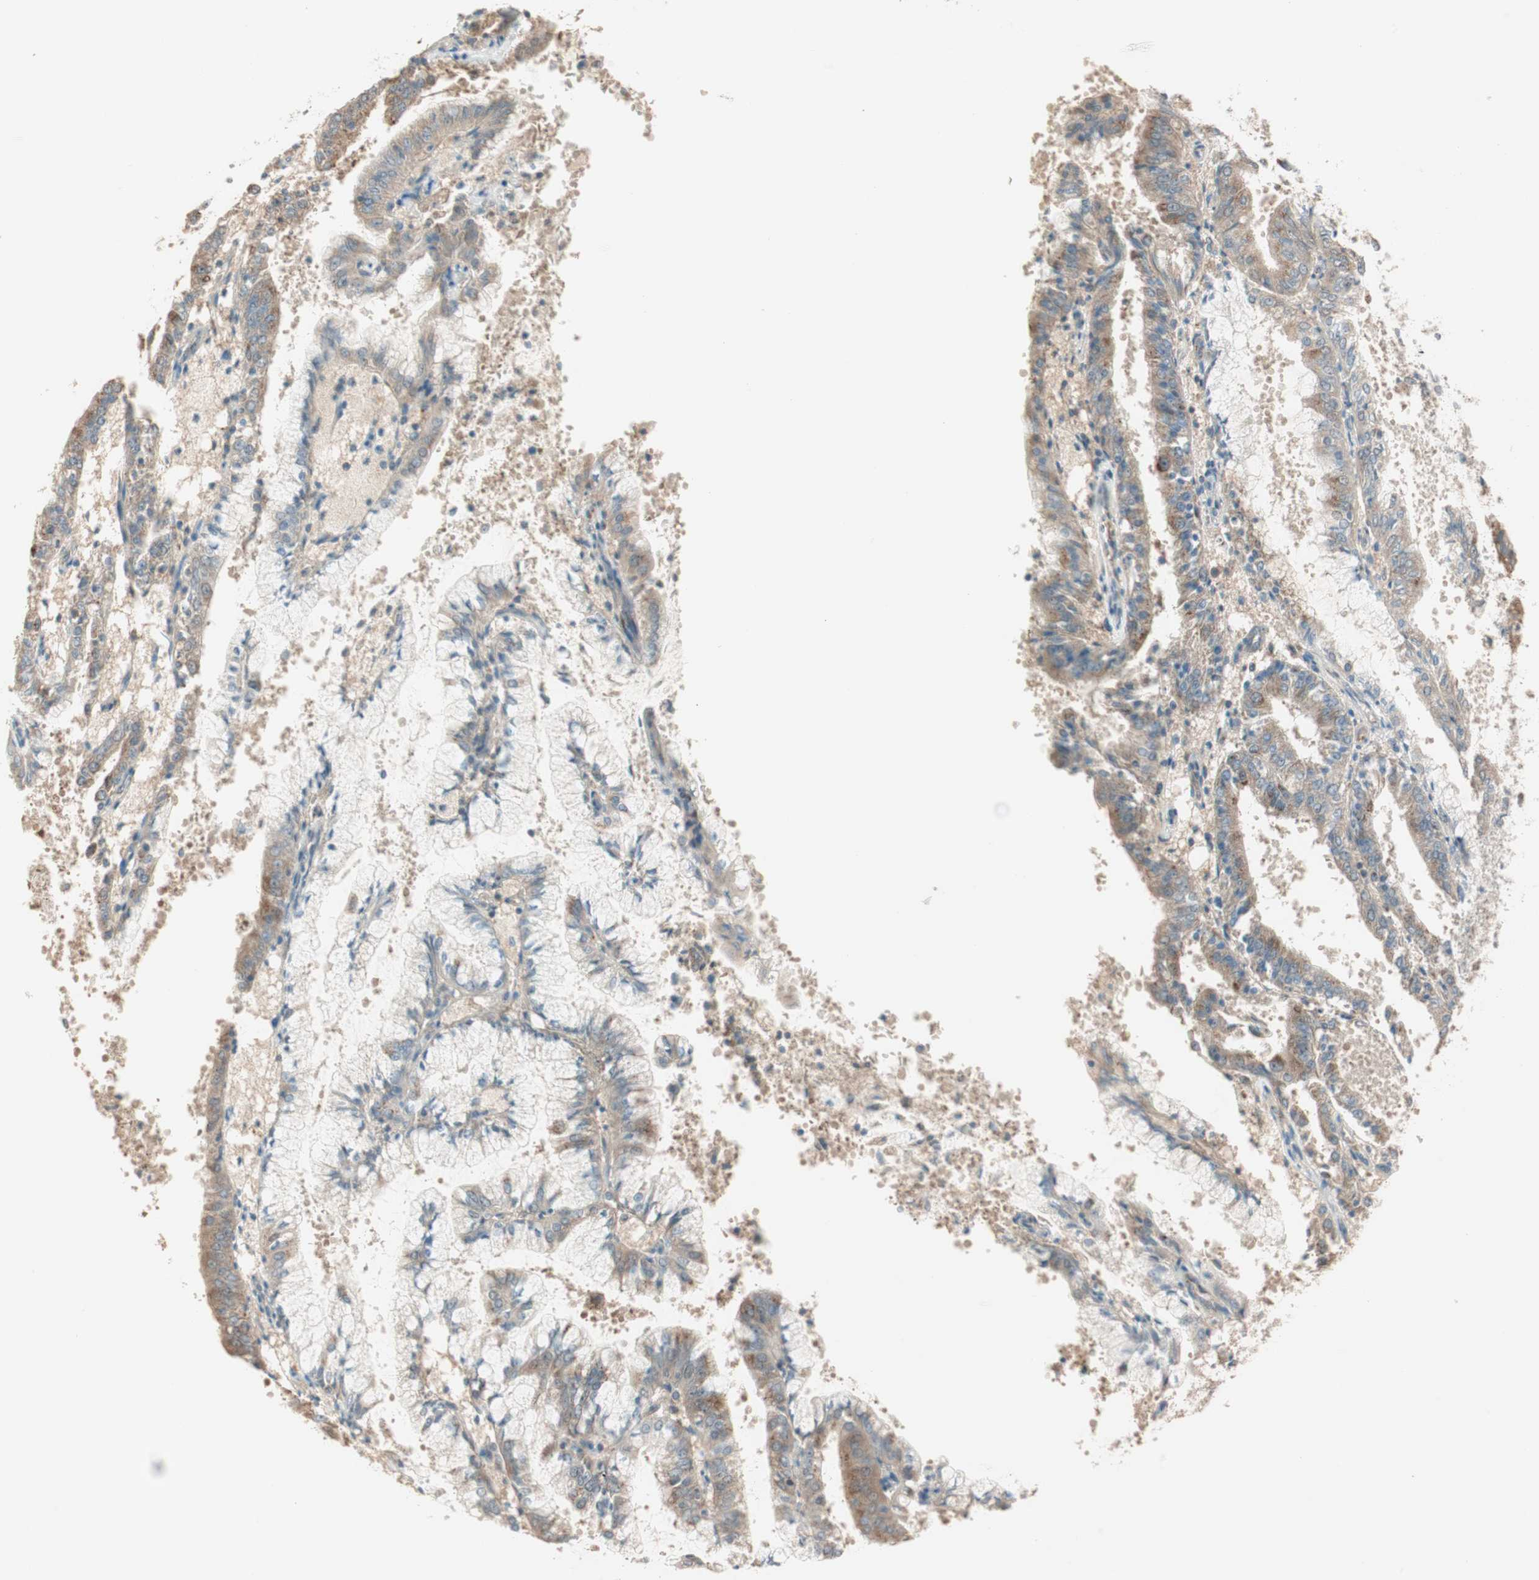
{"staining": {"intensity": "moderate", "quantity": ">75%", "location": "cytoplasmic/membranous"}, "tissue": "endometrial cancer", "cell_type": "Tumor cells", "image_type": "cancer", "snomed": [{"axis": "morphology", "description": "Adenocarcinoma, NOS"}, {"axis": "topography", "description": "Endometrium"}], "caption": "A histopathology image of human adenocarcinoma (endometrial) stained for a protein demonstrates moderate cytoplasmic/membranous brown staining in tumor cells.", "gene": "SEC16A", "patient": {"sex": "female", "age": 63}}